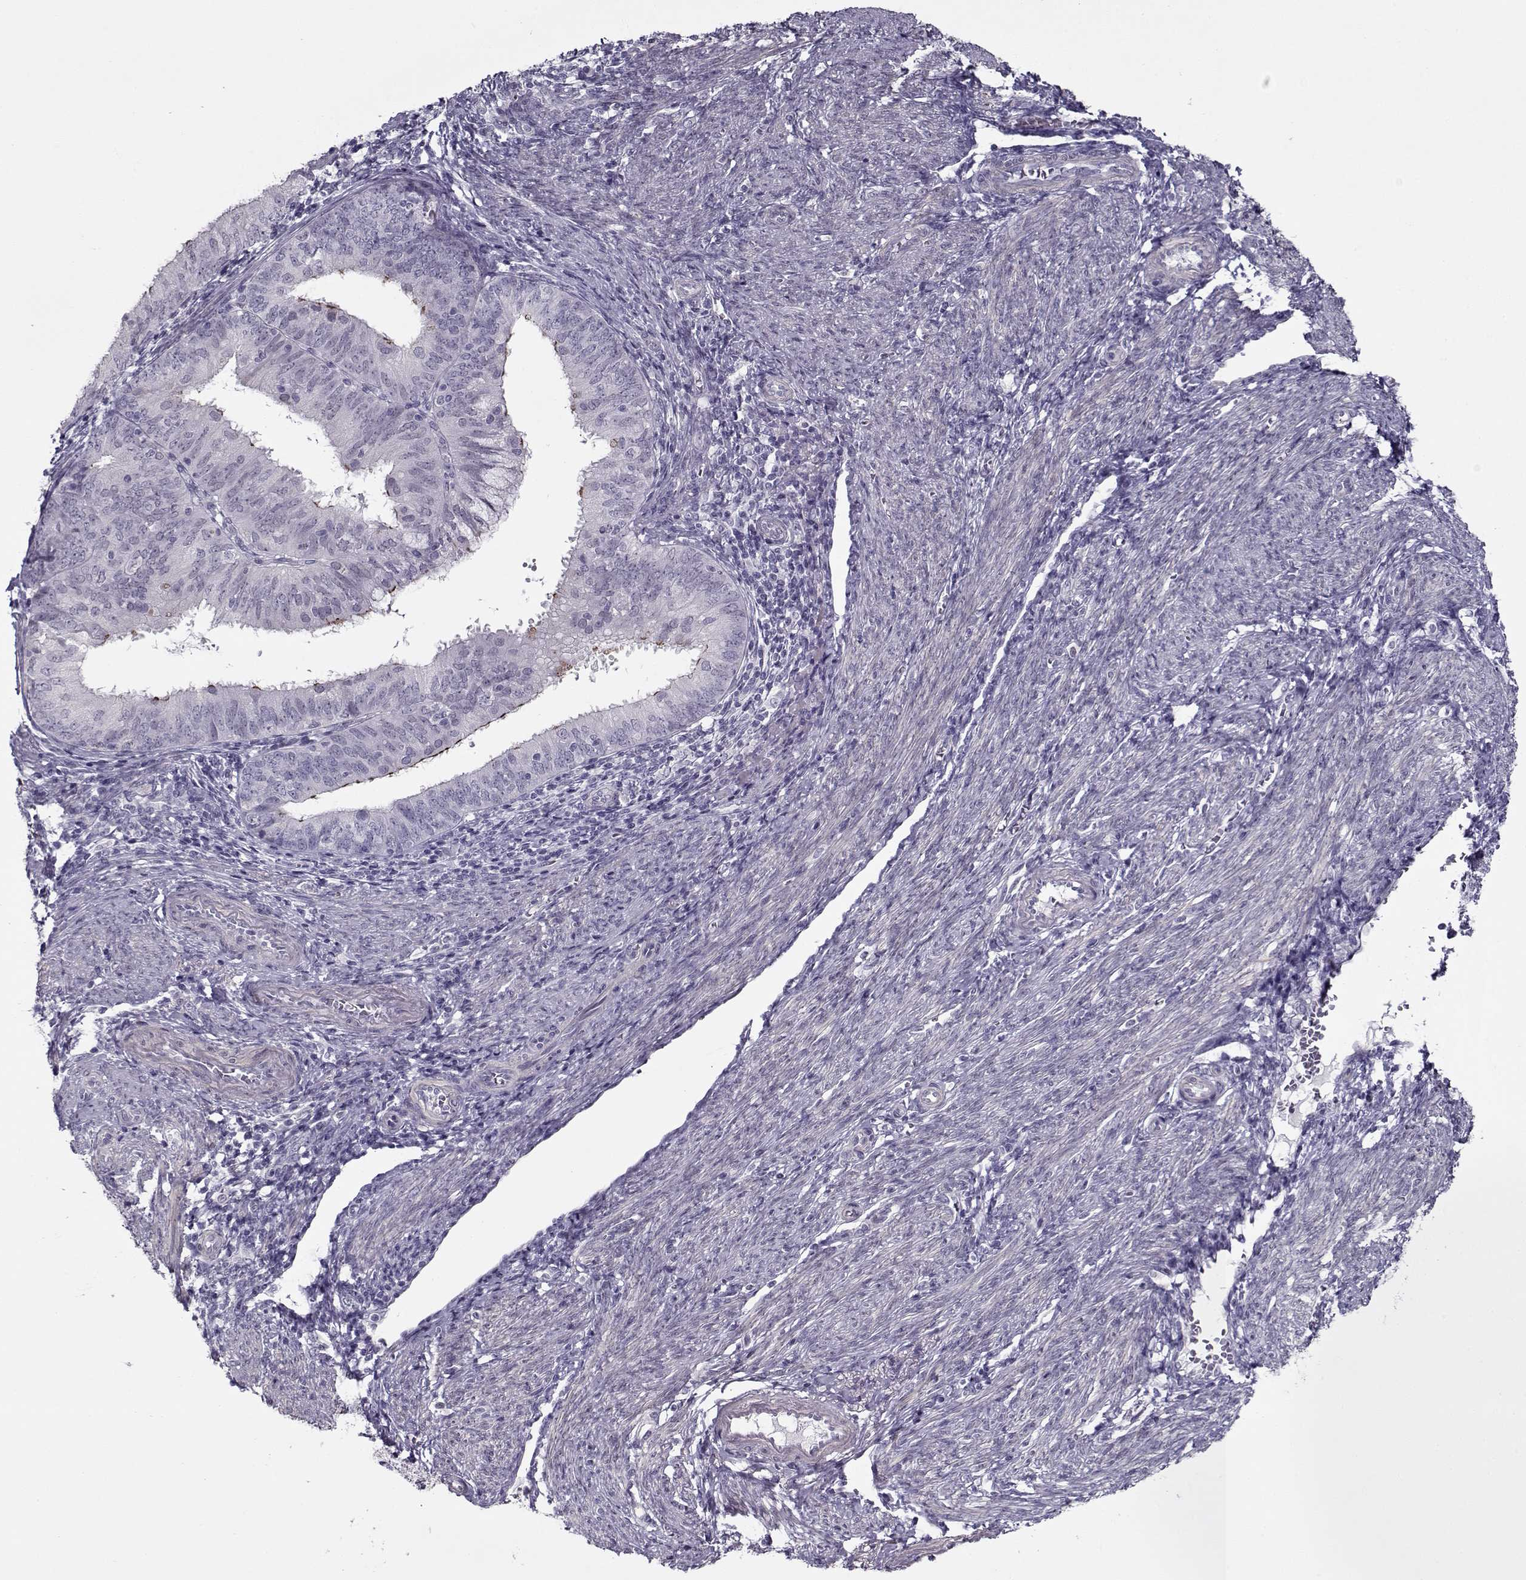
{"staining": {"intensity": "negative", "quantity": "none", "location": "none"}, "tissue": "endometrial cancer", "cell_type": "Tumor cells", "image_type": "cancer", "snomed": [{"axis": "morphology", "description": "Adenocarcinoma, NOS"}, {"axis": "topography", "description": "Endometrium"}], "caption": "This is a histopathology image of immunohistochemistry staining of endometrial adenocarcinoma, which shows no staining in tumor cells.", "gene": "CIBAR1", "patient": {"sex": "female", "age": 57}}